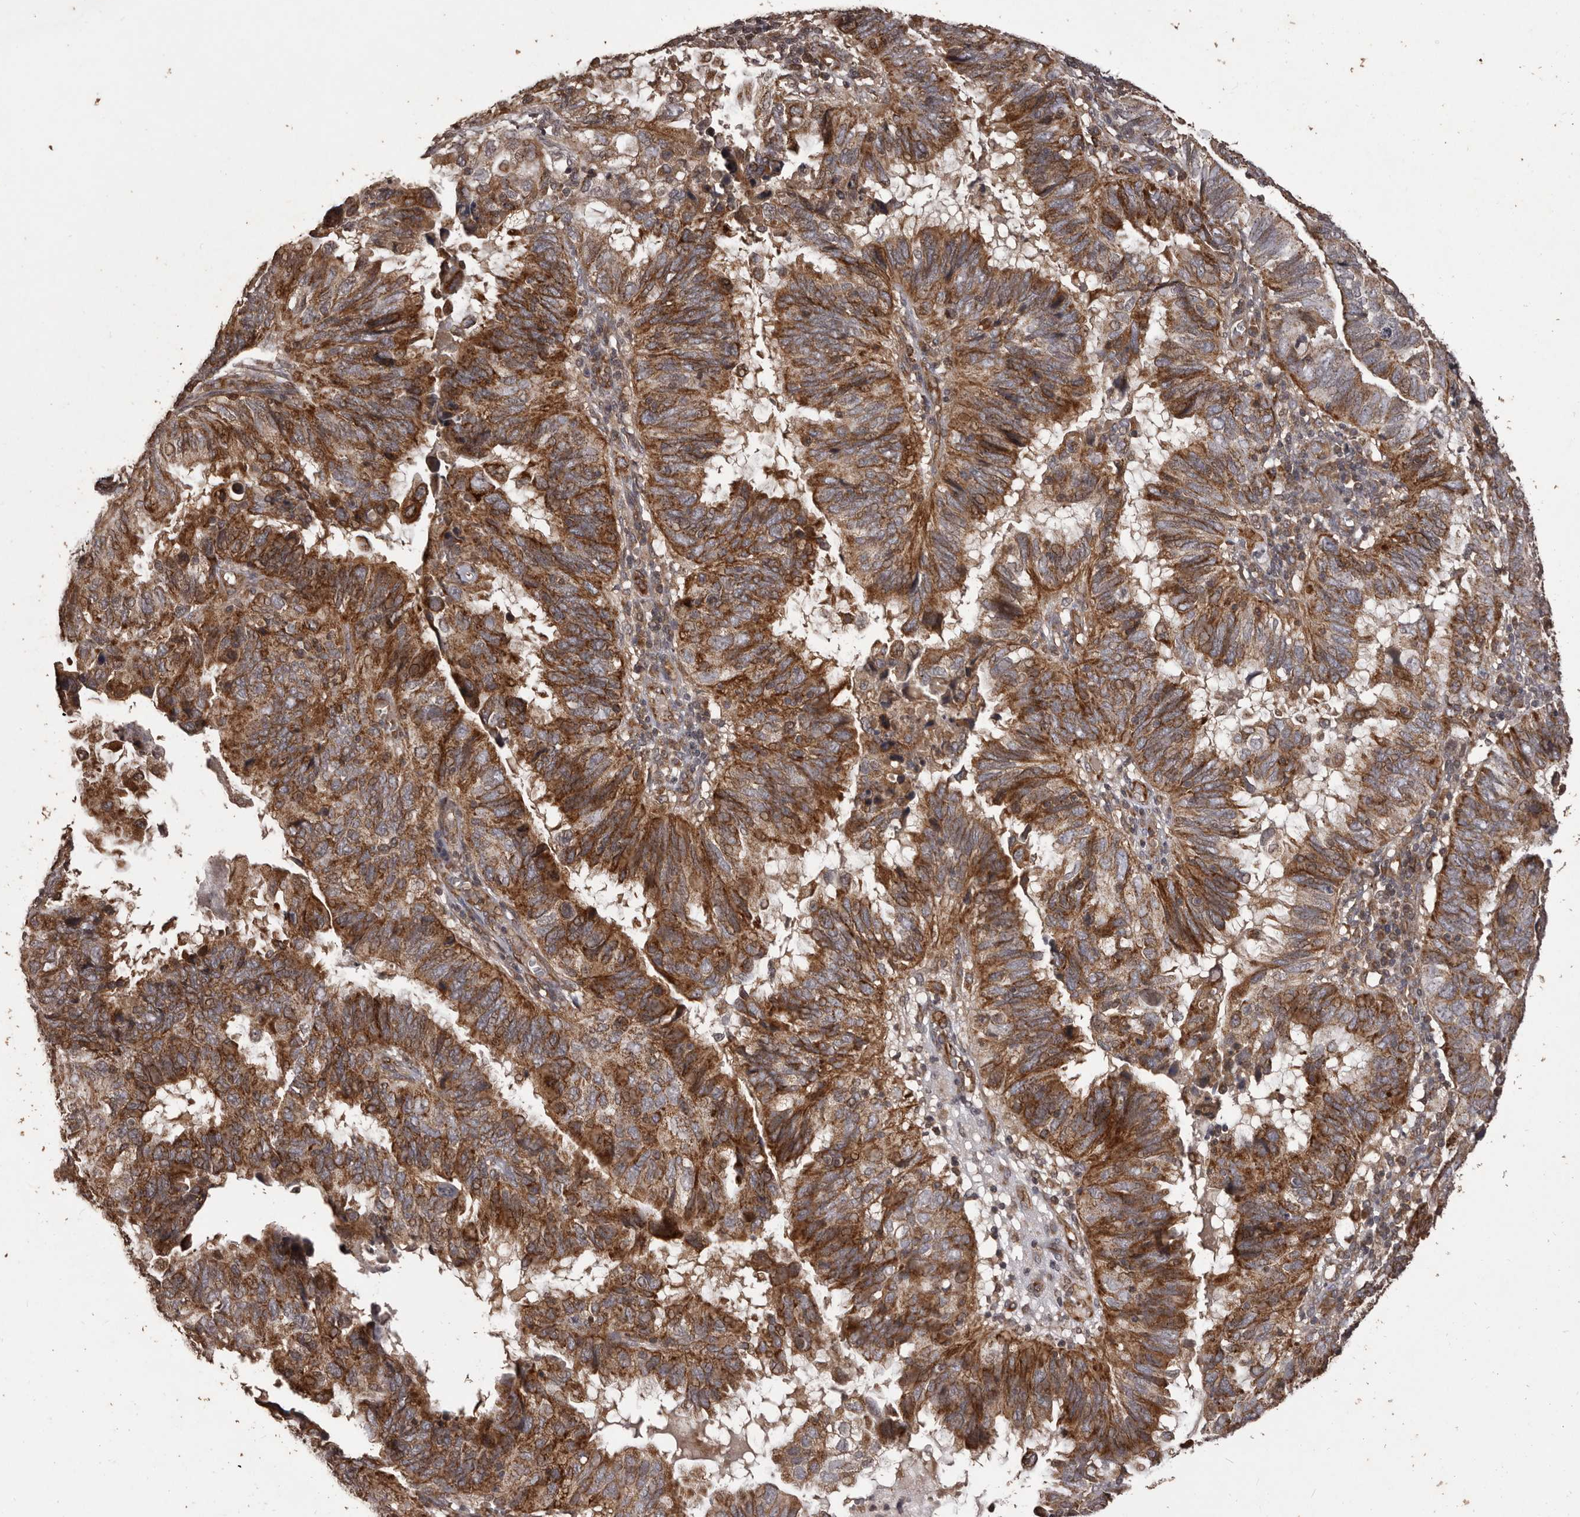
{"staining": {"intensity": "strong", "quantity": ">75%", "location": "cytoplasmic/membranous"}, "tissue": "endometrial cancer", "cell_type": "Tumor cells", "image_type": "cancer", "snomed": [{"axis": "morphology", "description": "Adenocarcinoma, NOS"}, {"axis": "topography", "description": "Uterus"}], "caption": "A histopathology image showing strong cytoplasmic/membranous expression in approximately >75% of tumor cells in endometrial adenocarcinoma, as visualized by brown immunohistochemical staining.", "gene": "QRSL1", "patient": {"sex": "female", "age": 77}}